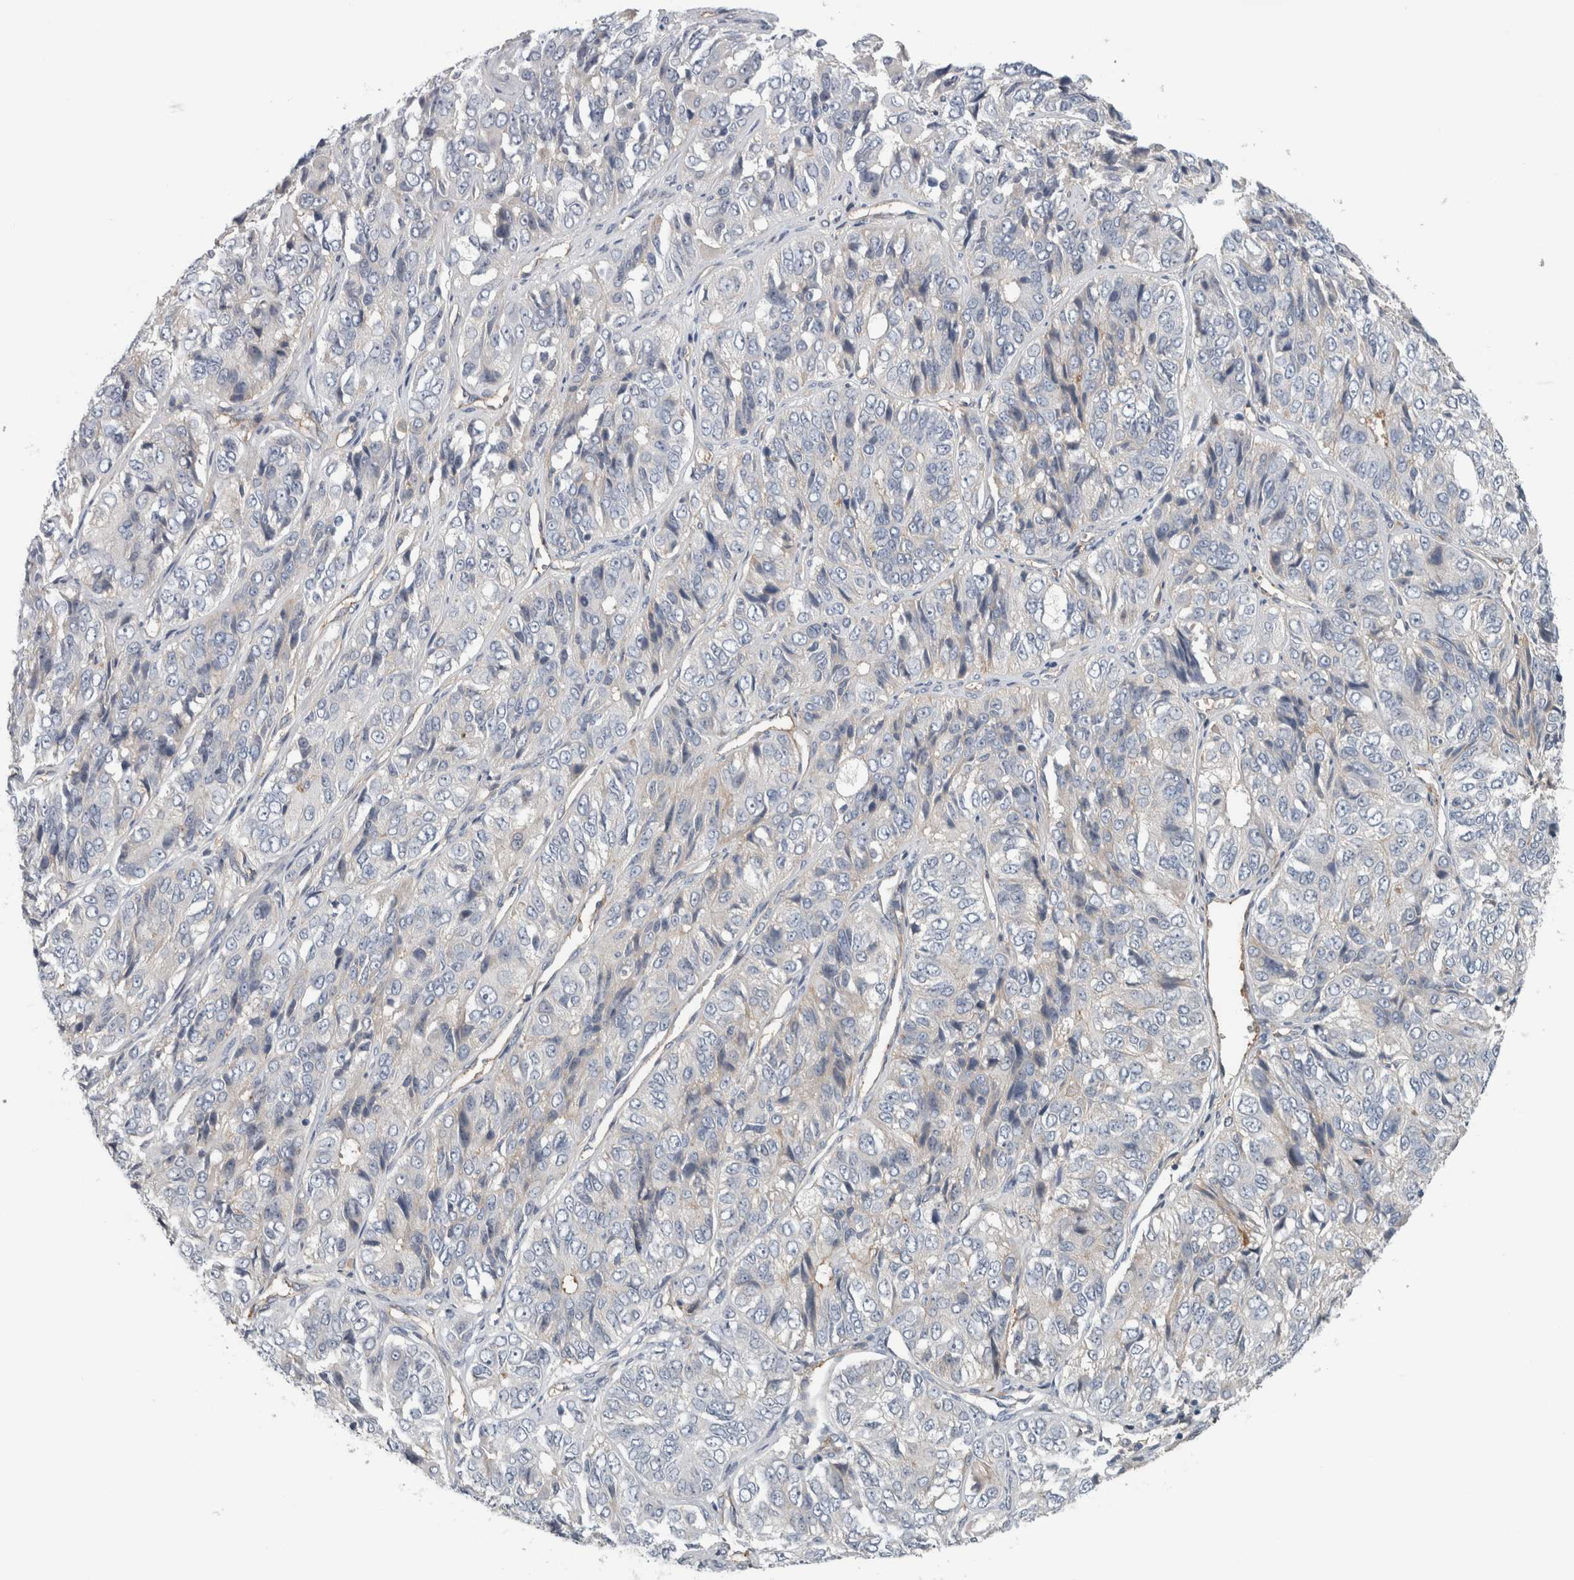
{"staining": {"intensity": "negative", "quantity": "none", "location": "none"}, "tissue": "ovarian cancer", "cell_type": "Tumor cells", "image_type": "cancer", "snomed": [{"axis": "morphology", "description": "Carcinoma, endometroid"}, {"axis": "topography", "description": "Ovary"}], "caption": "Tumor cells show no significant expression in ovarian endometroid carcinoma.", "gene": "CD59", "patient": {"sex": "female", "age": 51}}